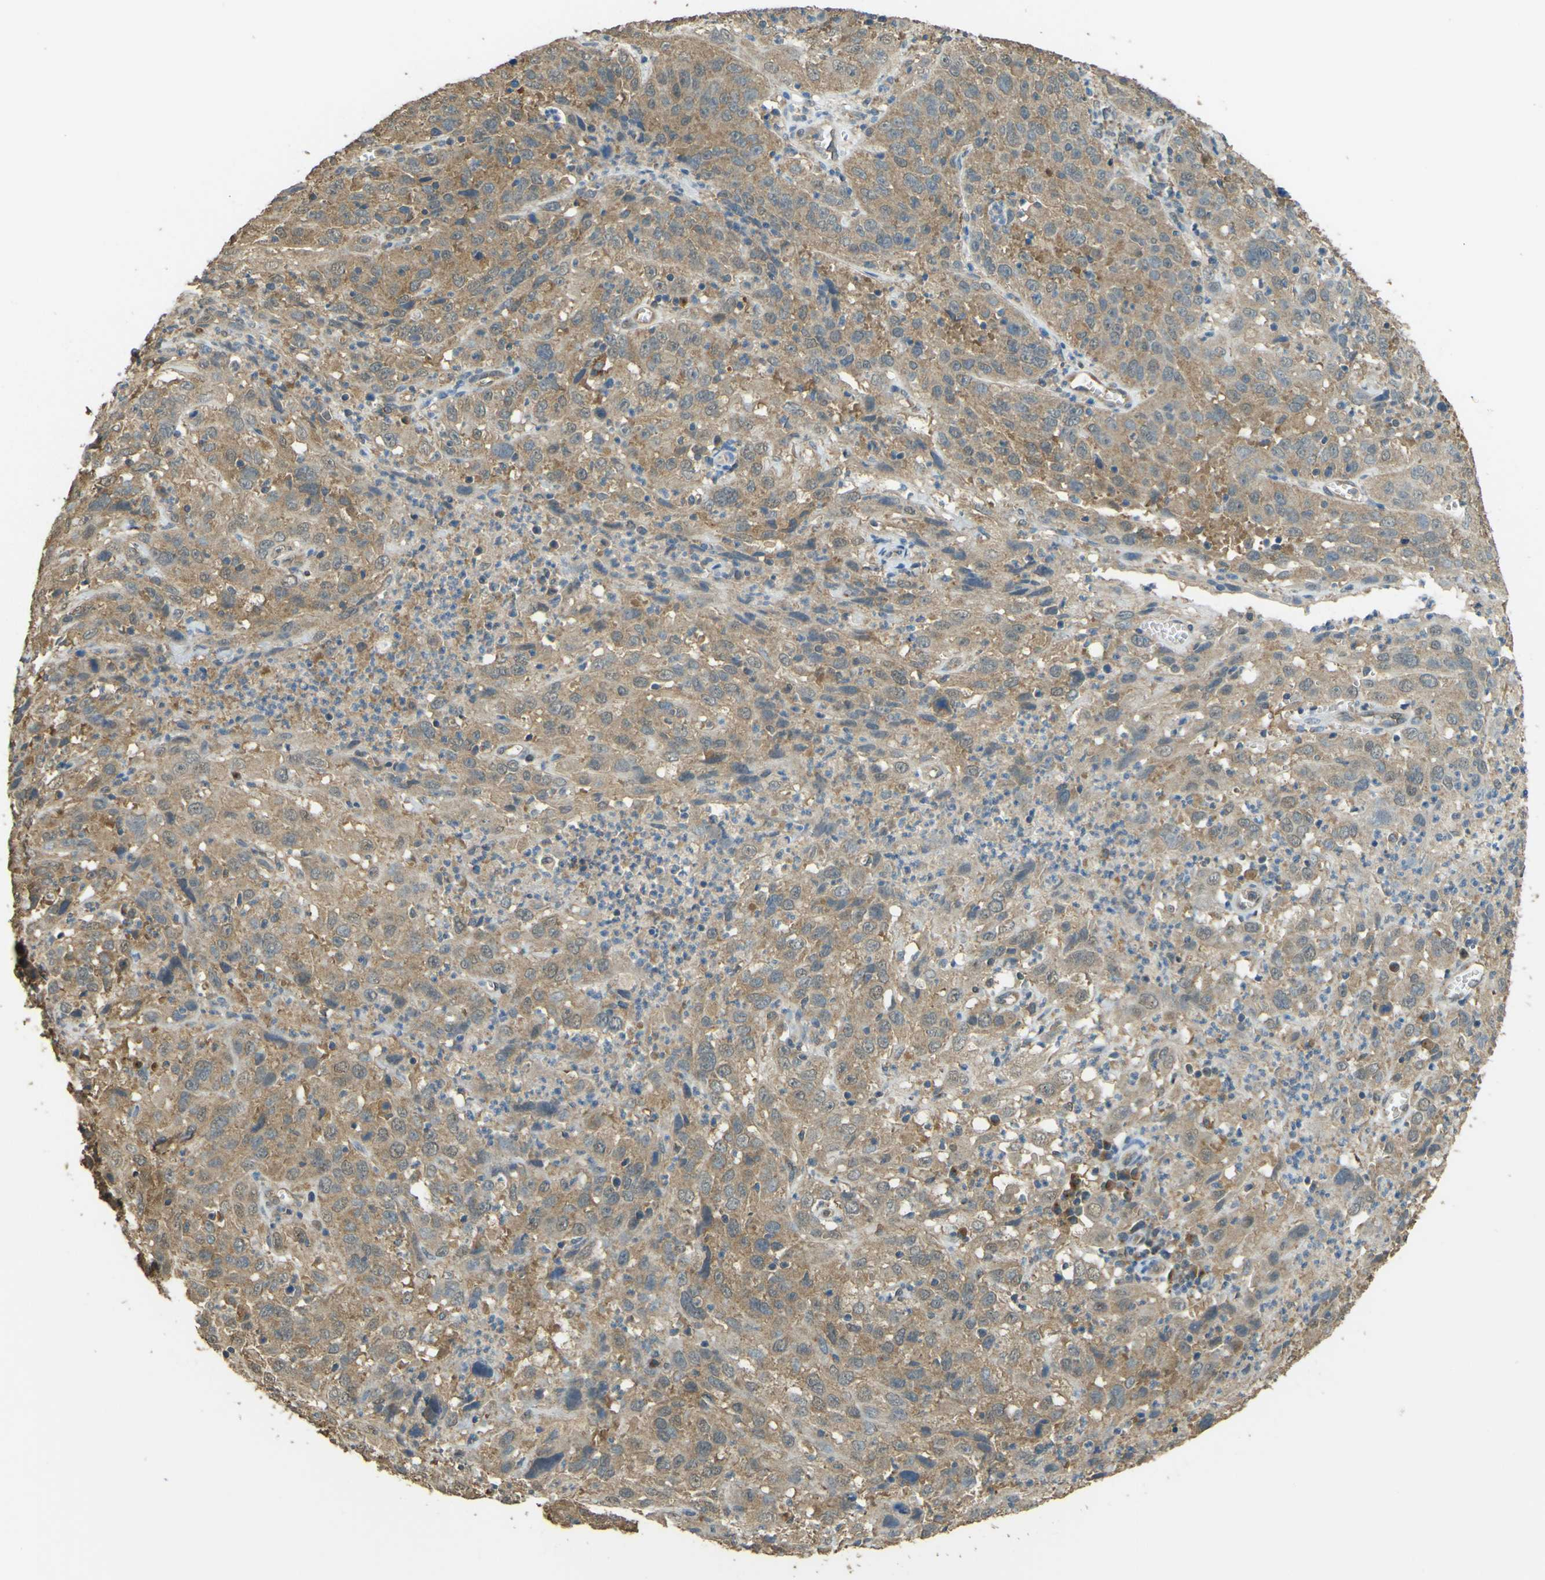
{"staining": {"intensity": "moderate", "quantity": ">75%", "location": "cytoplasmic/membranous"}, "tissue": "cervical cancer", "cell_type": "Tumor cells", "image_type": "cancer", "snomed": [{"axis": "morphology", "description": "Squamous cell carcinoma, NOS"}, {"axis": "topography", "description": "Cervix"}], "caption": "Tumor cells exhibit medium levels of moderate cytoplasmic/membranous expression in about >75% of cells in human cervical squamous cell carcinoma.", "gene": "GOLGA1", "patient": {"sex": "female", "age": 32}}